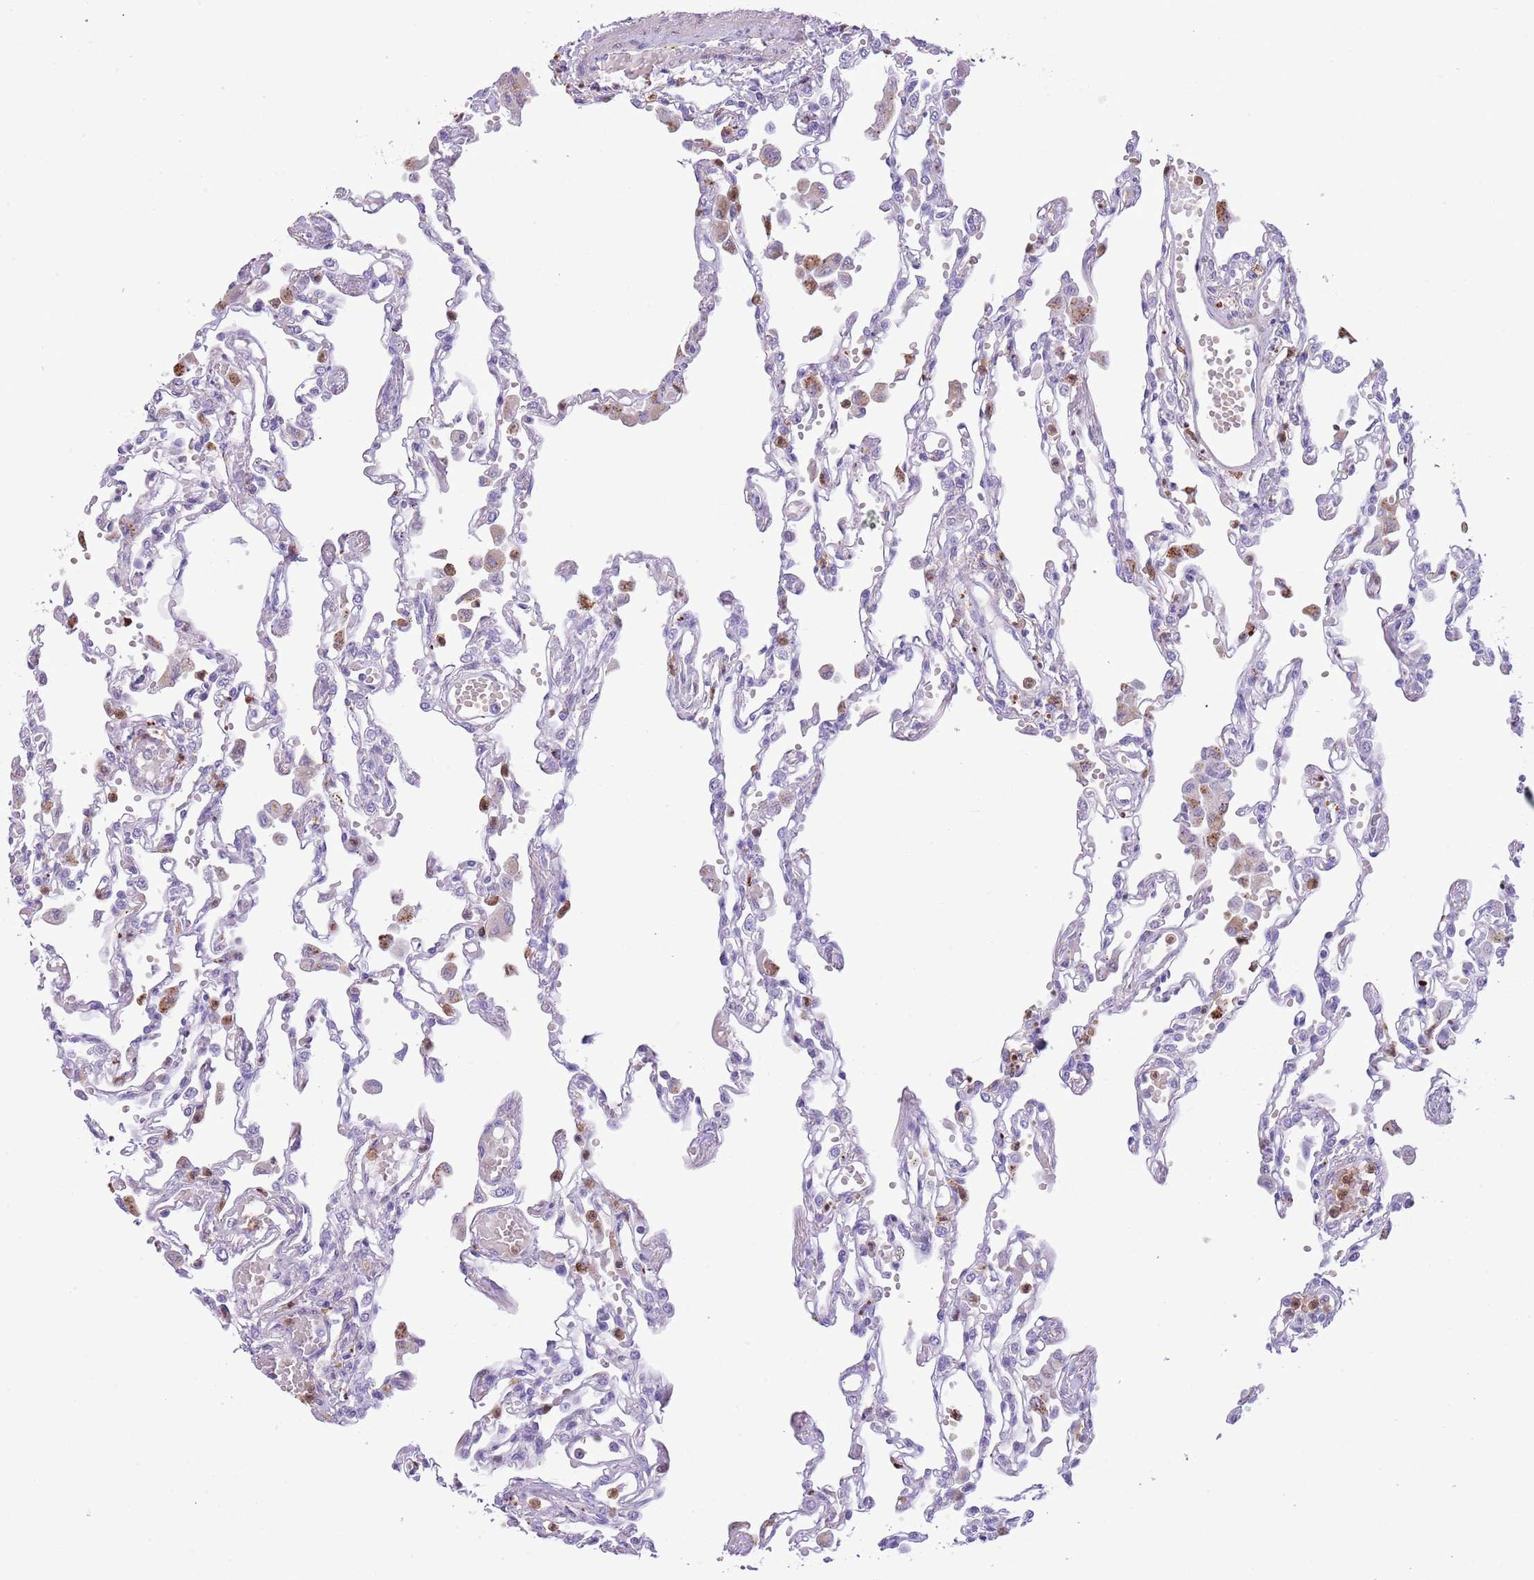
{"staining": {"intensity": "negative", "quantity": "none", "location": "none"}, "tissue": "lung", "cell_type": "Alveolar cells", "image_type": "normal", "snomed": [{"axis": "morphology", "description": "Normal tissue, NOS"}, {"axis": "topography", "description": "Bronchus"}, {"axis": "topography", "description": "Lung"}], "caption": "Immunohistochemical staining of benign human lung exhibits no significant expression in alveolar cells.", "gene": "OR6M1", "patient": {"sex": "female", "age": 49}}